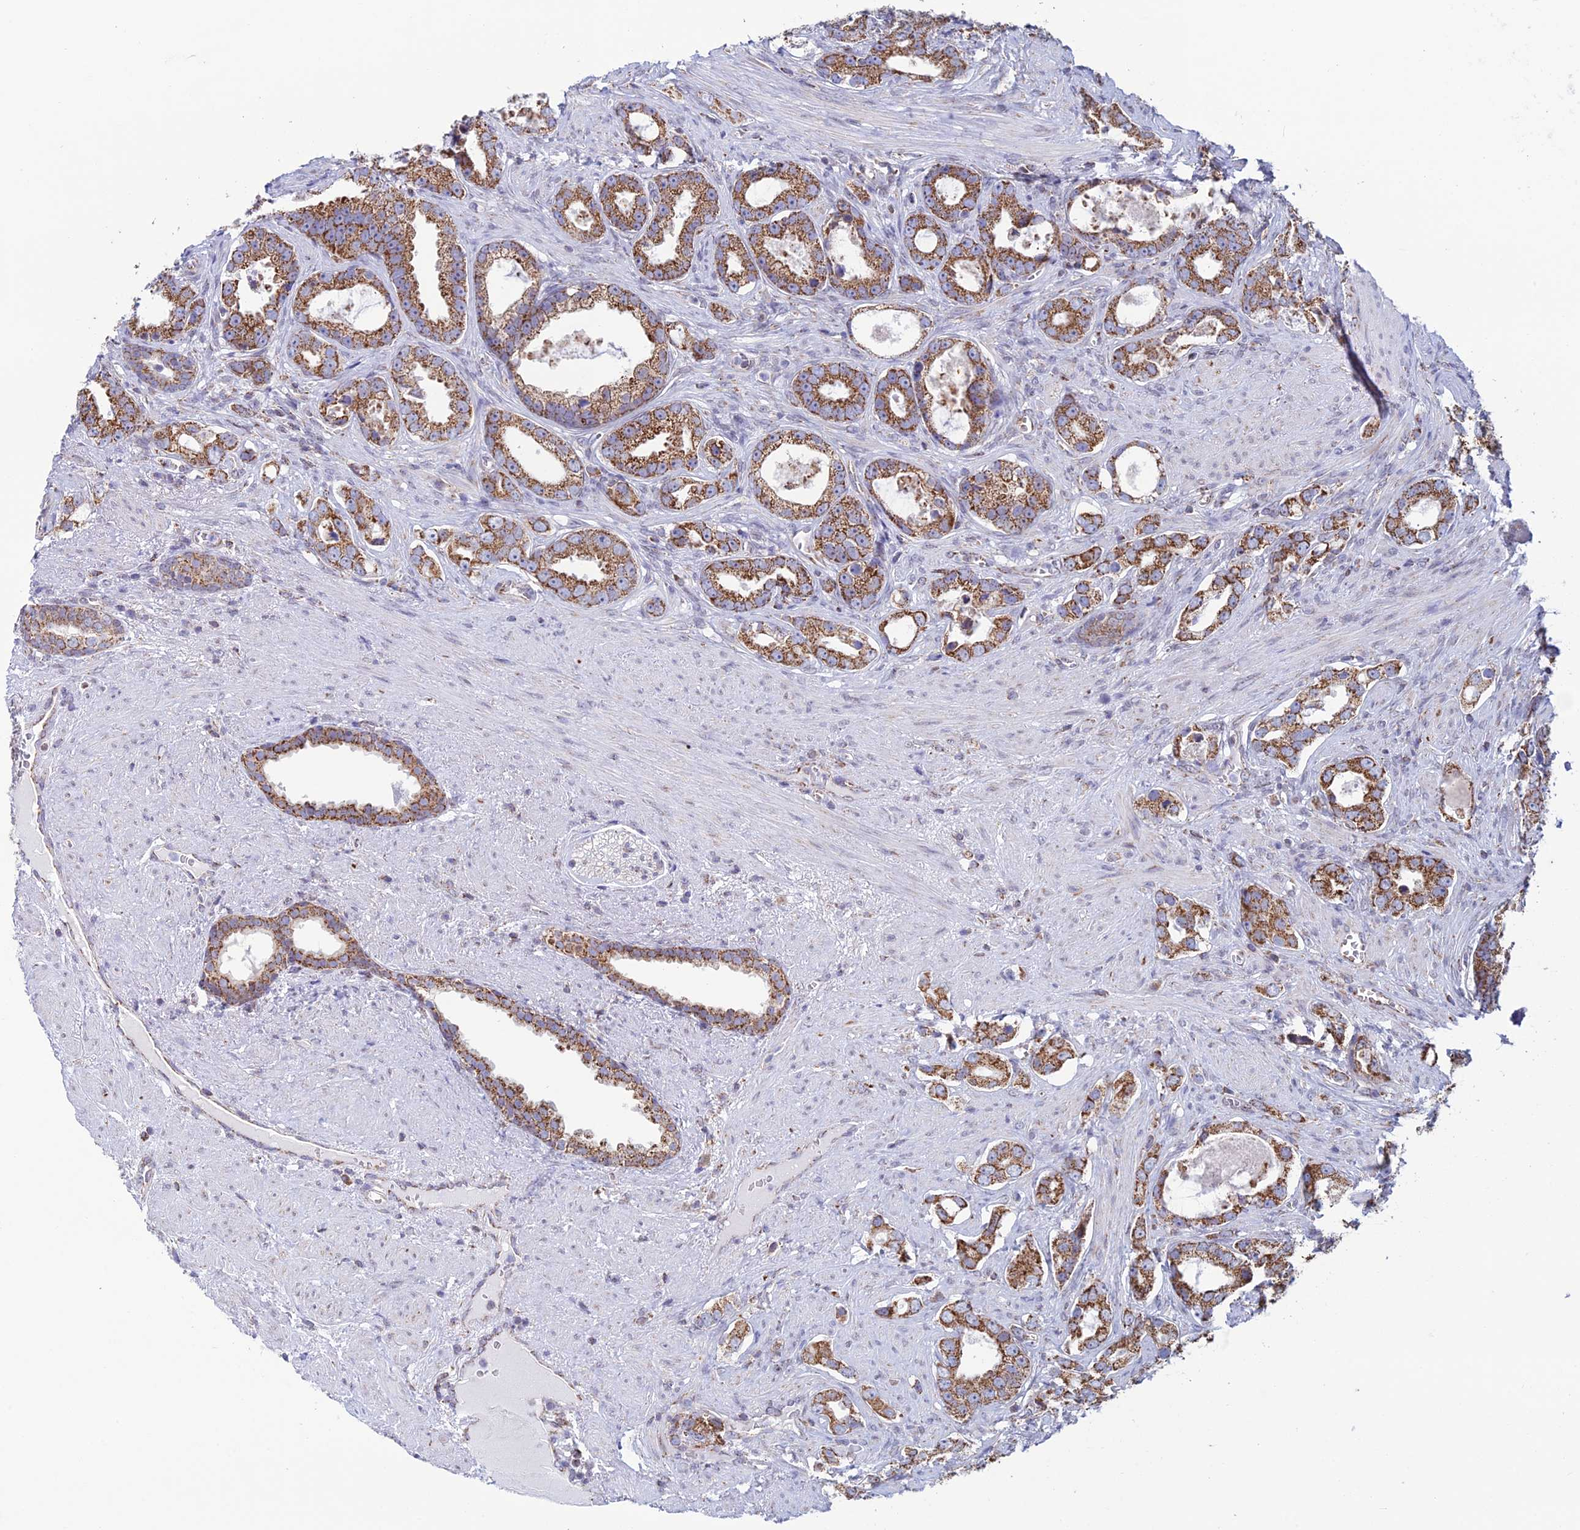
{"staining": {"intensity": "moderate", "quantity": ">75%", "location": "cytoplasmic/membranous"}, "tissue": "prostate cancer", "cell_type": "Tumor cells", "image_type": "cancer", "snomed": [{"axis": "morphology", "description": "Adenocarcinoma, High grade"}, {"axis": "topography", "description": "Prostate"}], "caption": "Immunohistochemical staining of prostate cancer demonstrates medium levels of moderate cytoplasmic/membranous staining in about >75% of tumor cells. (Brightfield microscopy of DAB IHC at high magnification).", "gene": "ZNG1B", "patient": {"sex": "male", "age": 67}}